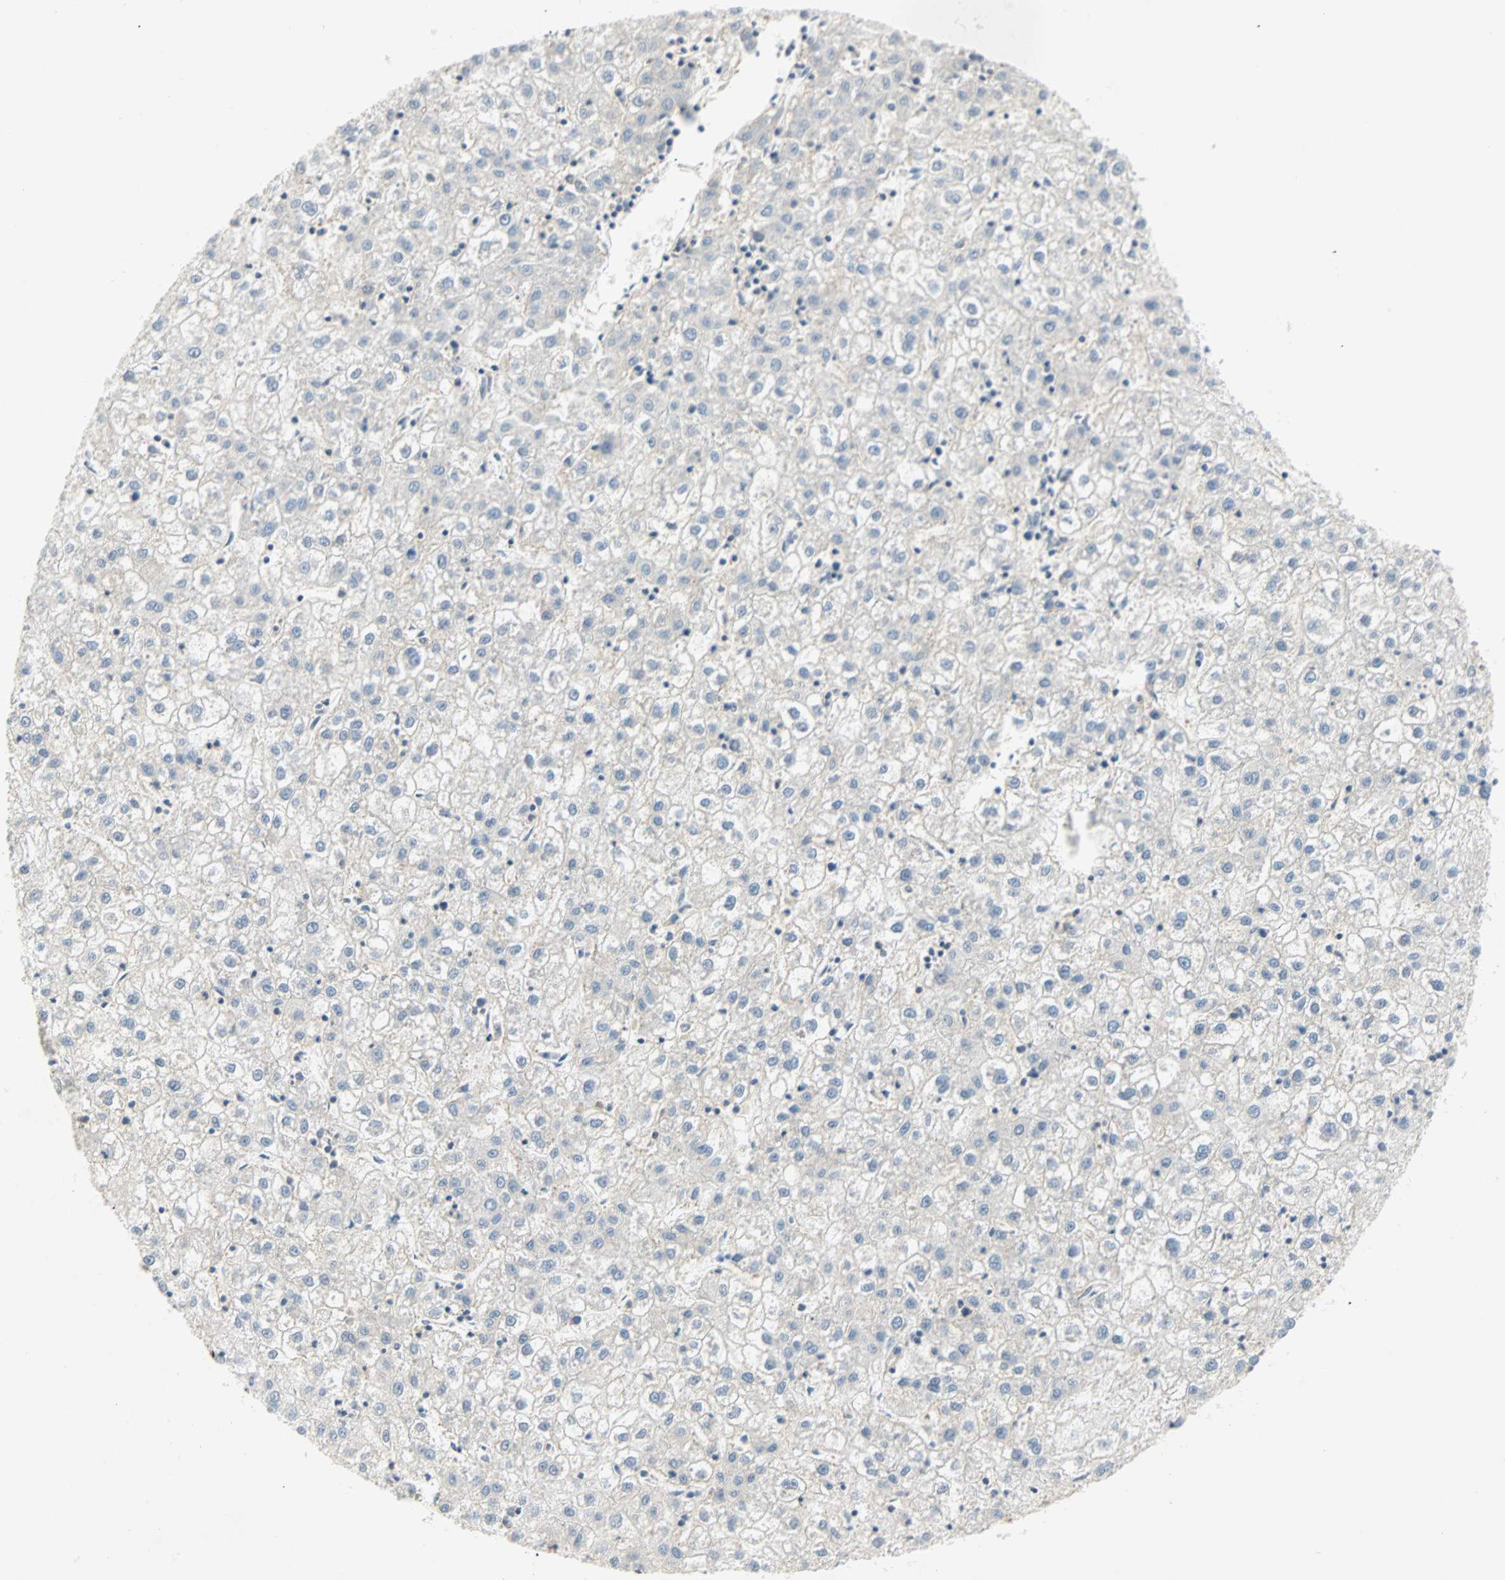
{"staining": {"intensity": "negative", "quantity": "none", "location": "none"}, "tissue": "liver cancer", "cell_type": "Tumor cells", "image_type": "cancer", "snomed": [{"axis": "morphology", "description": "Carcinoma, Hepatocellular, NOS"}, {"axis": "topography", "description": "Liver"}], "caption": "Image shows no significant protein staining in tumor cells of liver hepatocellular carcinoma.", "gene": "FMNL1", "patient": {"sex": "male", "age": 72}}